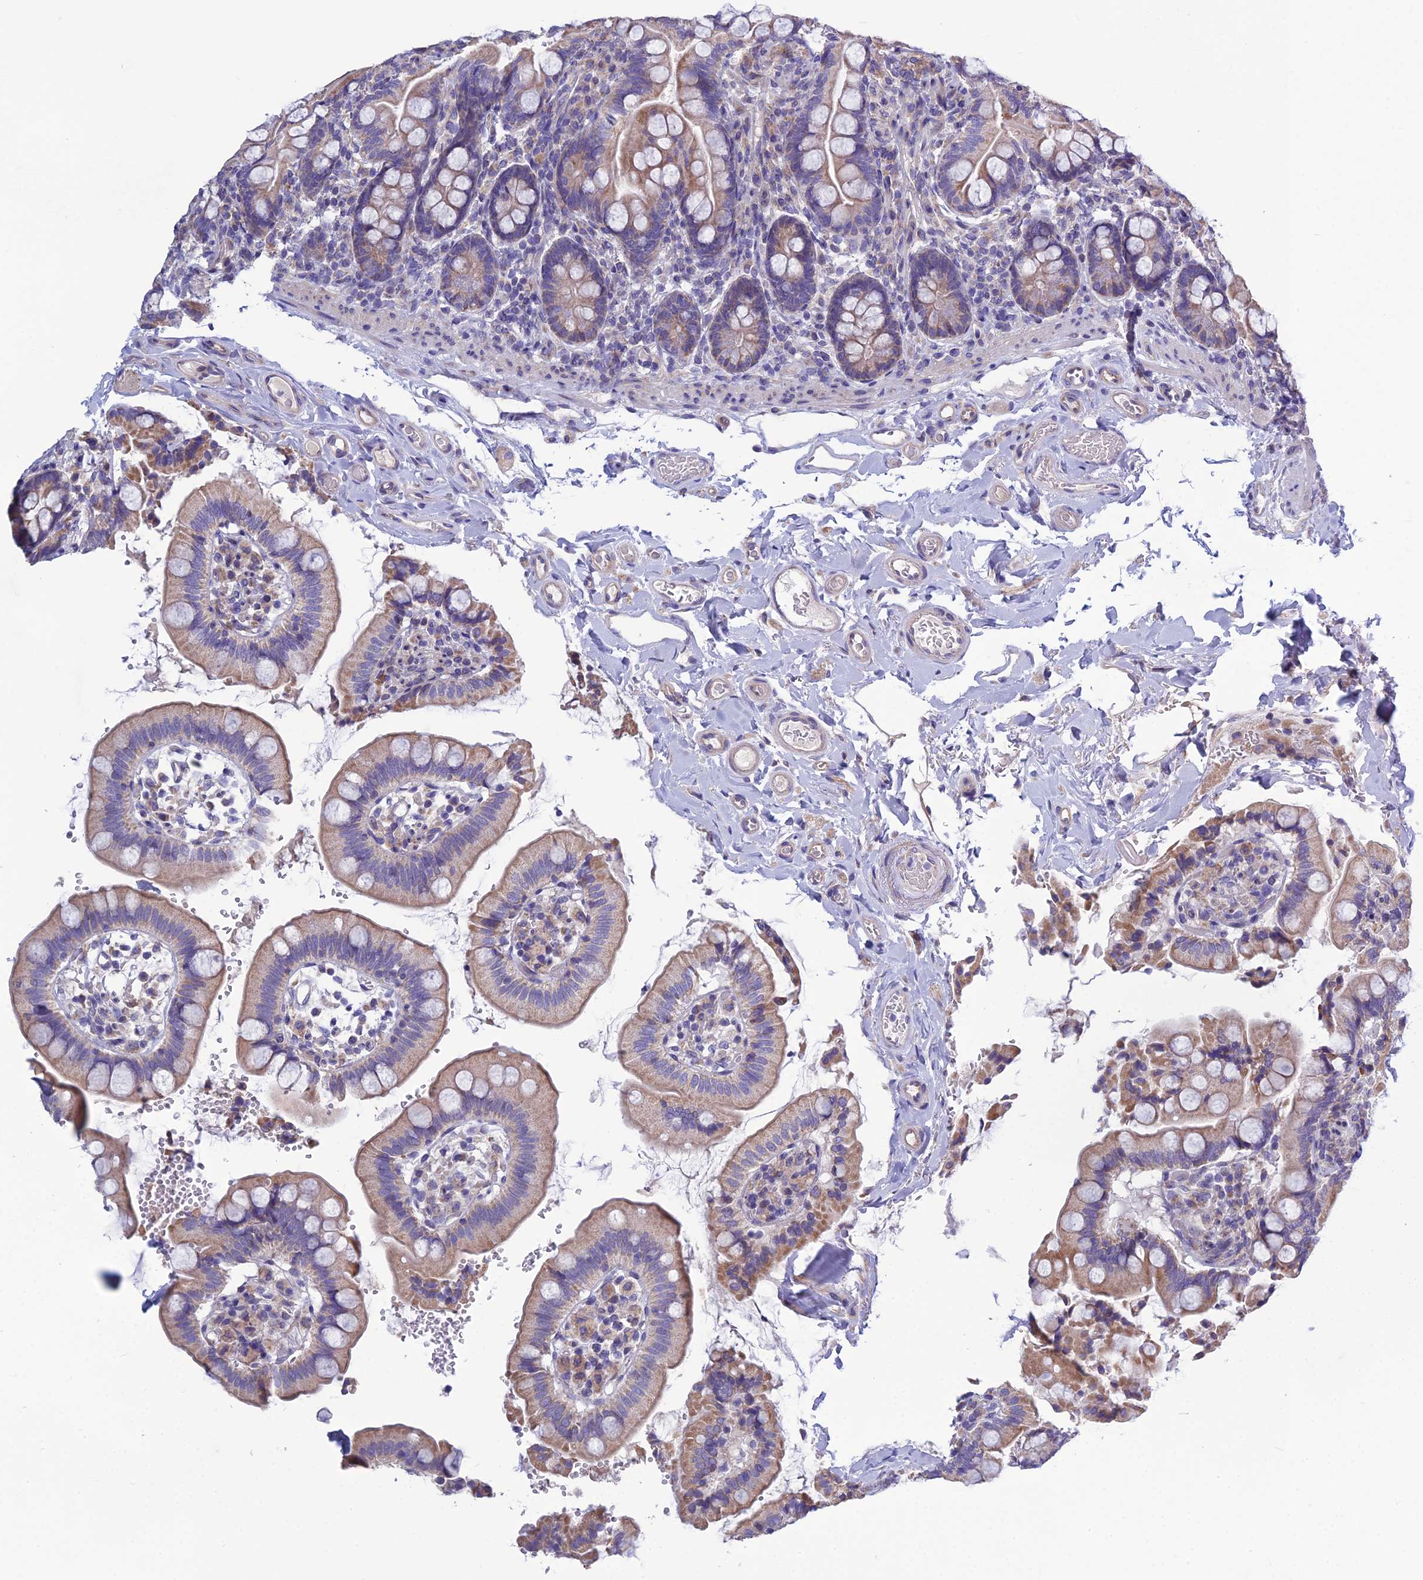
{"staining": {"intensity": "moderate", "quantity": "<25%", "location": "cytoplasmic/membranous"}, "tissue": "small intestine", "cell_type": "Glandular cells", "image_type": "normal", "snomed": [{"axis": "morphology", "description": "Normal tissue, NOS"}, {"axis": "topography", "description": "Small intestine"}], "caption": "Protein positivity by immunohistochemistry (IHC) displays moderate cytoplasmic/membranous positivity in approximately <25% of glandular cells in benign small intestine.", "gene": "BHMT2", "patient": {"sex": "female", "age": 64}}